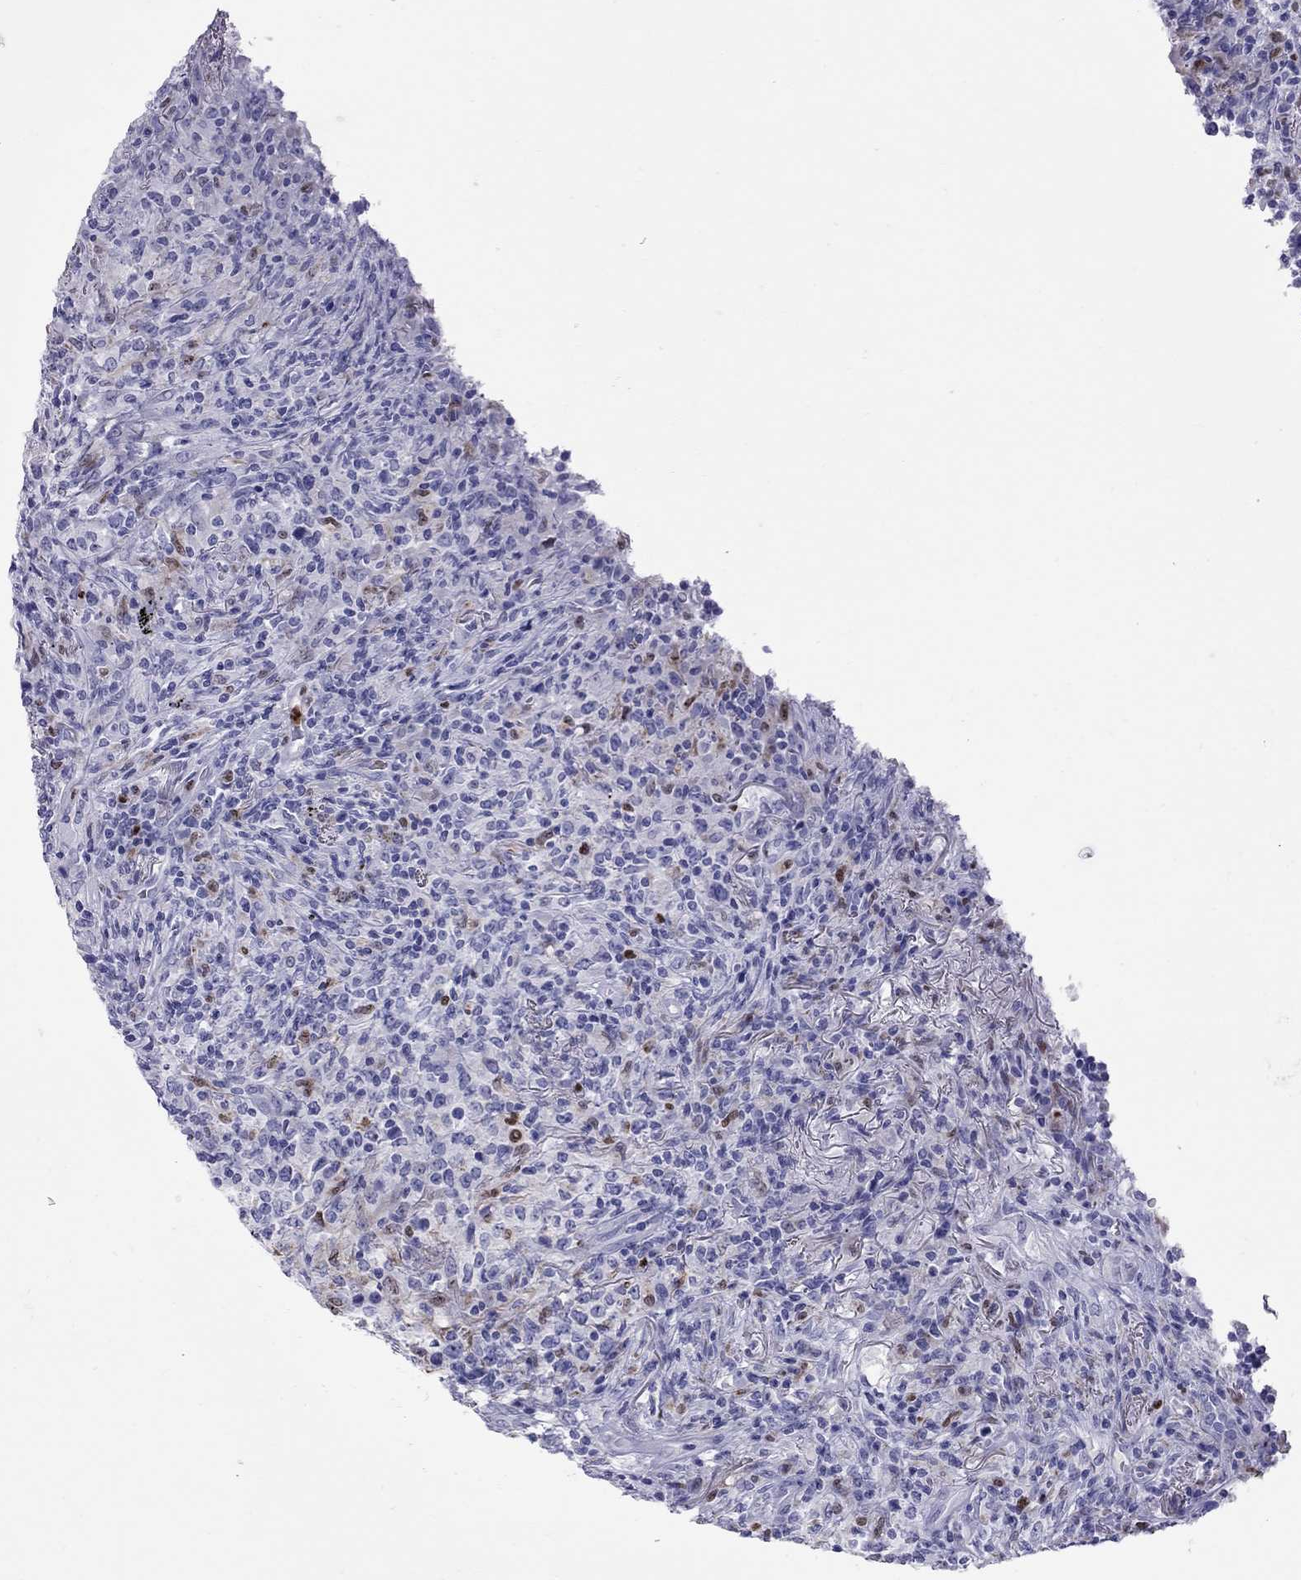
{"staining": {"intensity": "negative", "quantity": "none", "location": "none"}, "tissue": "lymphoma", "cell_type": "Tumor cells", "image_type": "cancer", "snomed": [{"axis": "morphology", "description": "Malignant lymphoma, non-Hodgkin's type, High grade"}, {"axis": "topography", "description": "Lung"}], "caption": "Immunohistochemical staining of lymphoma demonstrates no significant expression in tumor cells.", "gene": "SLAMF1", "patient": {"sex": "male", "age": 79}}